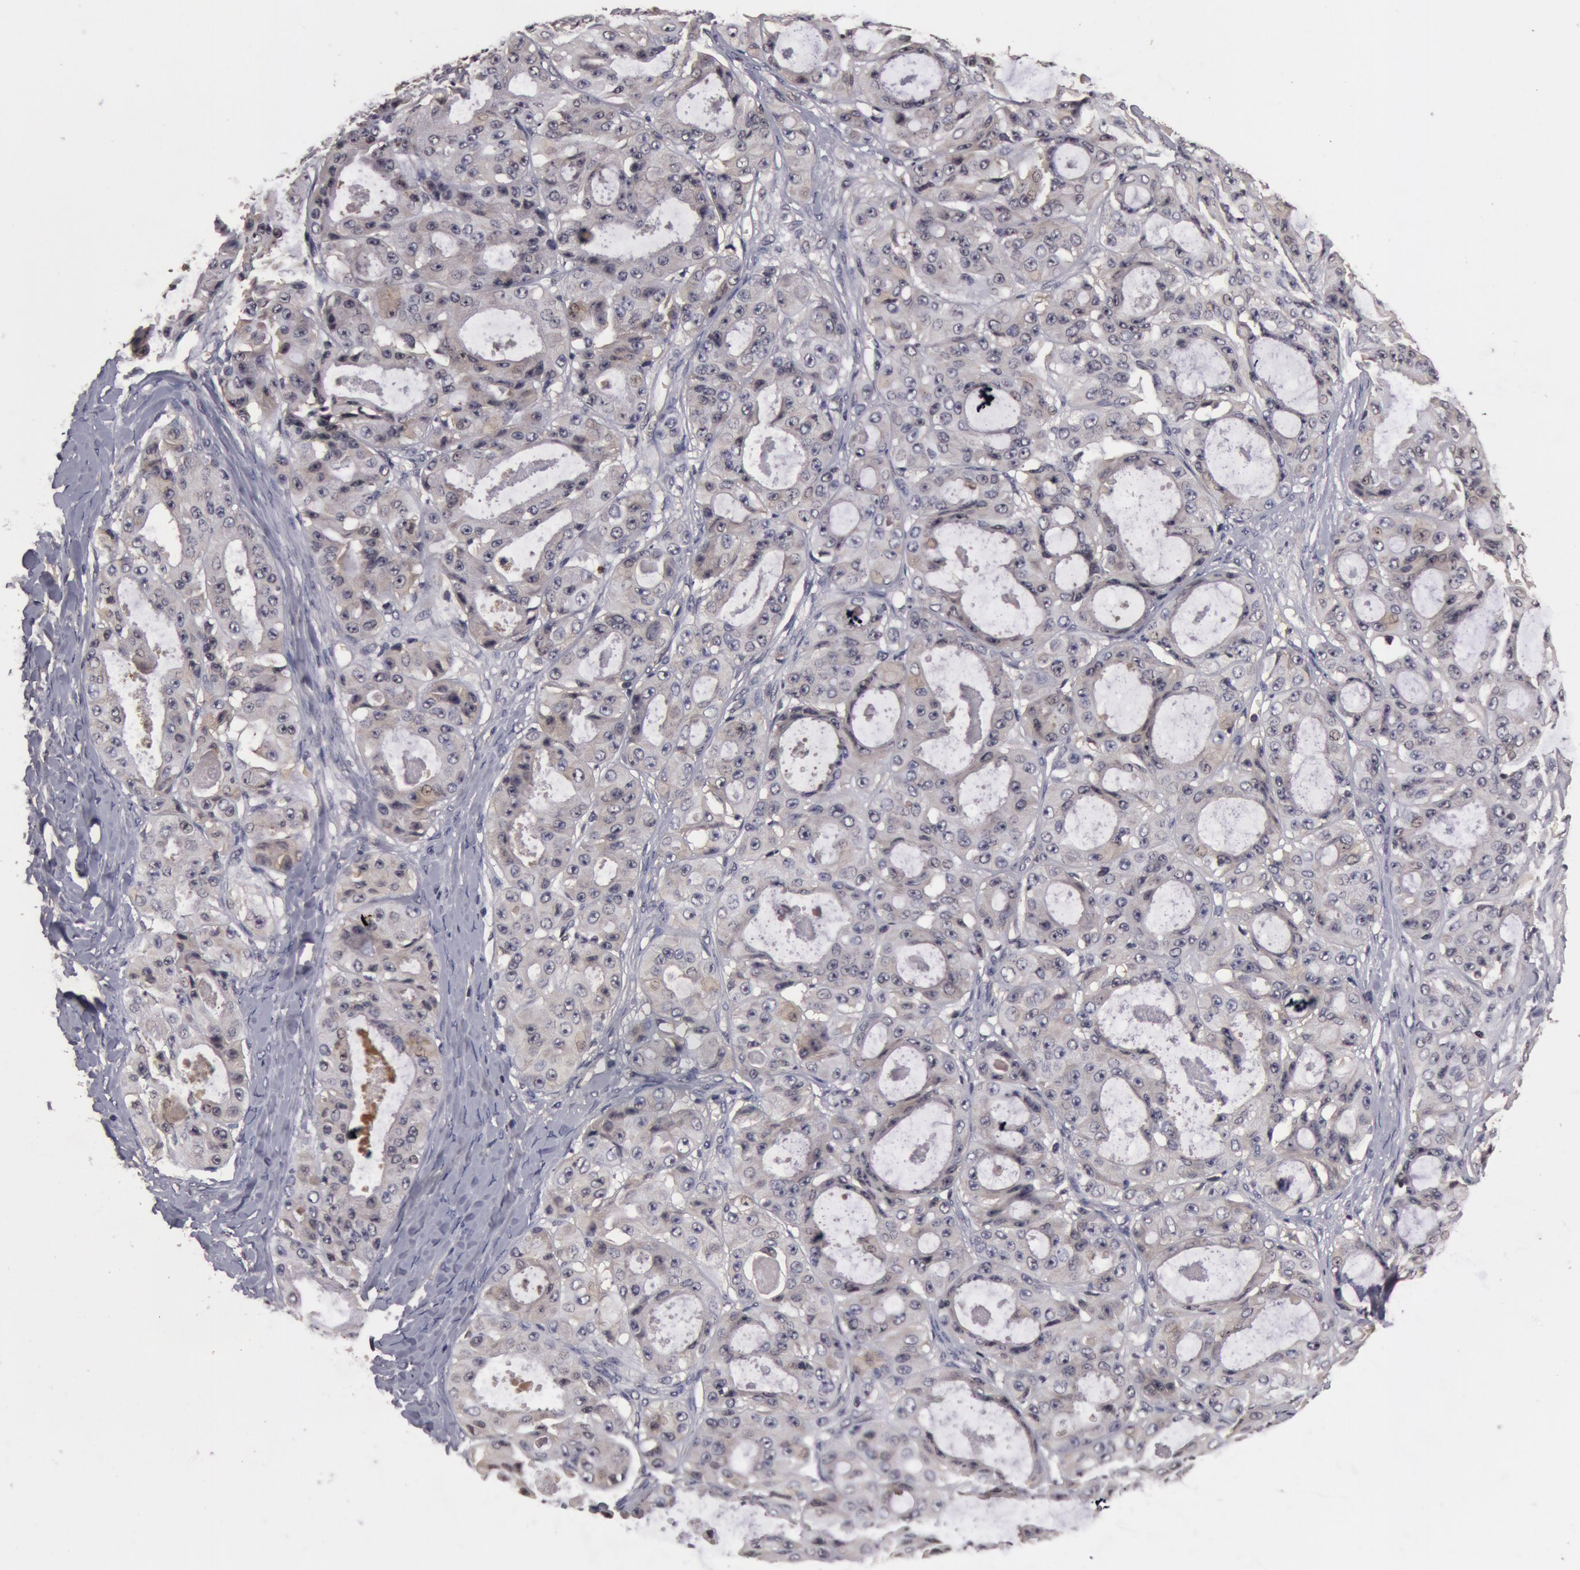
{"staining": {"intensity": "weak", "quantity": ">75%", "location": "cytoplasmic/membranous"}, "tissue": "ovarian cancer", "cell_type": "Tumor cells", "image_type": "cancer", "snomed": [{"axis": "morphology", "description": "Carcinoma, endometroid"}, {"axis": "topography", "description": "Ovary"}], "caption": "Immunohistochemistry (IHC) histopathology image of neoplastic tissue: human ovarian cancer stained using immunohistochemistry (IHC) exhibits low levels of weak protein expression localized specifically in the cytoplasmic/membranous of tumor cells, appearing as a cytoplasmic/membranous brown color.", "gene": "BCHE", "patient": {"sex": "female", "age": 61}}